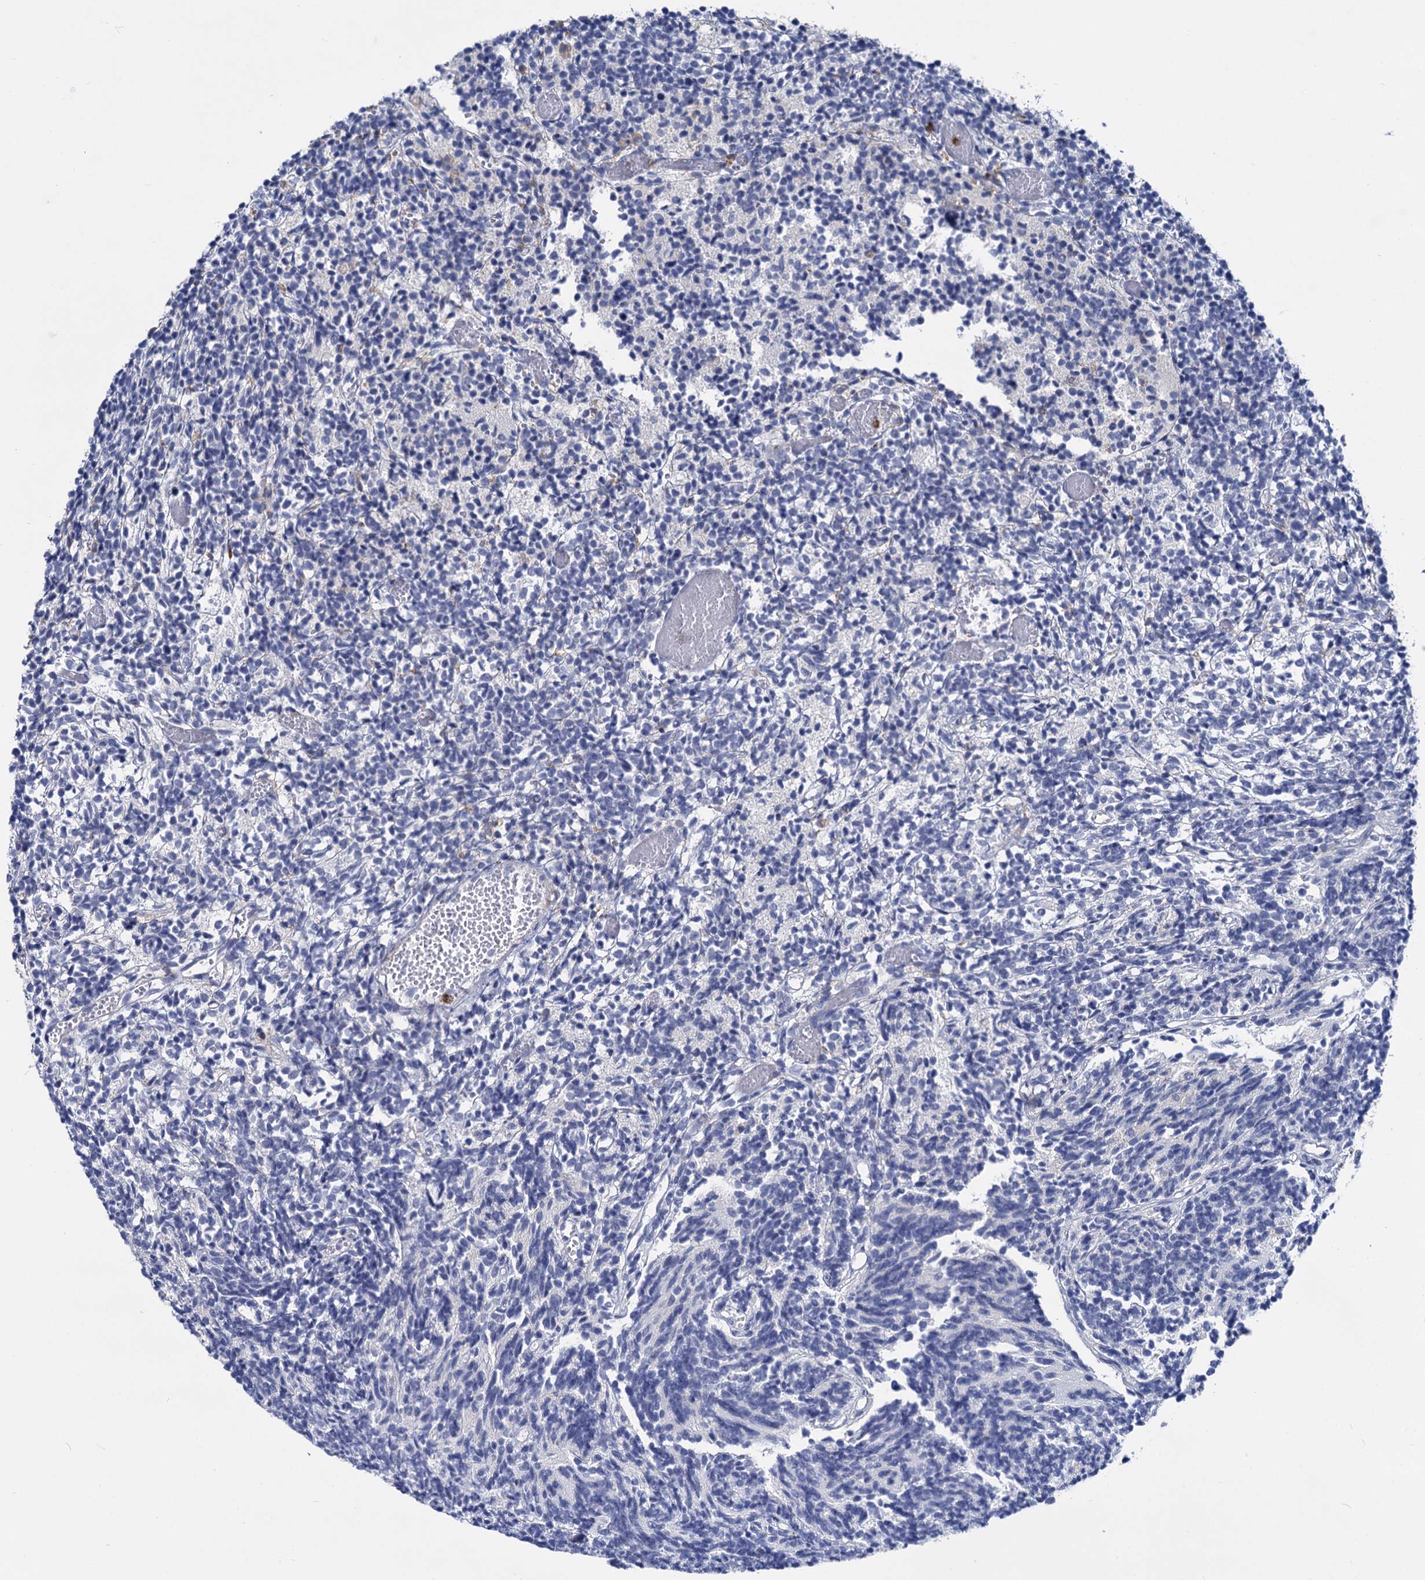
{"staining": {"intensity": "negative", "quantity": "none", "location": "none"}, "tissue": "glioma", "cell_type": "Tumor cells", "image_type": "cancer", "snomed": [{"axis": "morphology", "description": "Glioma, malignant, Low grade"}, {"axis": "topography", "description": "Brain"}], "caption": "Tumor cells show no significant positivity in glioma.", "gene": "RHOG", "patient": {"sex": "female", "age": 1}}